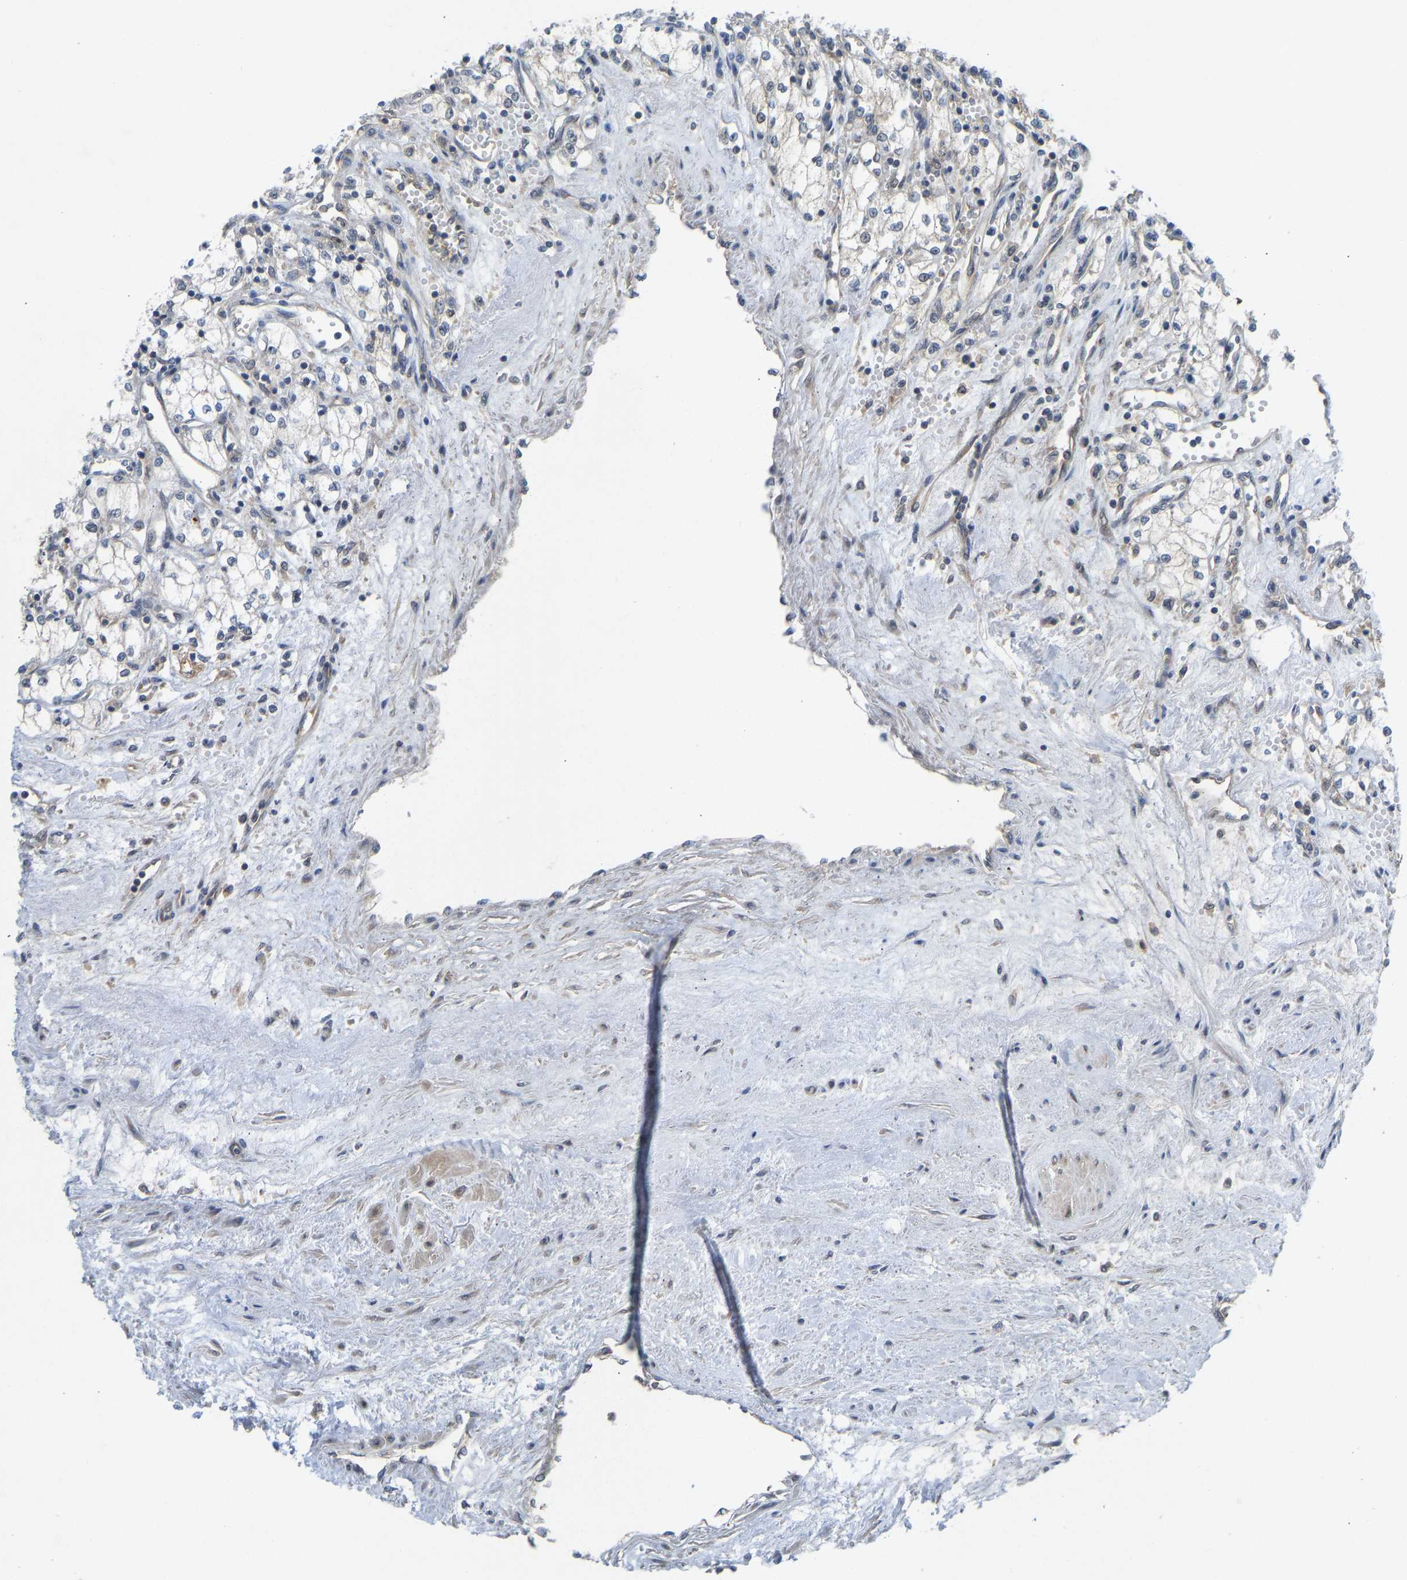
{"staining": {"intensity": "negative", "quantity": "none", "location": "none"}, "tissue": "renal cancer", "cell_type": "Tumor cells", "image_type": "cancer", "snomed": [{"axis": "morphology", "description": "Adenocarcinoma, NOS"}, {"axis": "topography", "description": "Kidney"}], "caption": "The image demonstrates no staining of tumor cells in renal cancer (adenocarcinoma).", "gene": "ZNF251", "patient": {"sex": "male", "age": 59}}